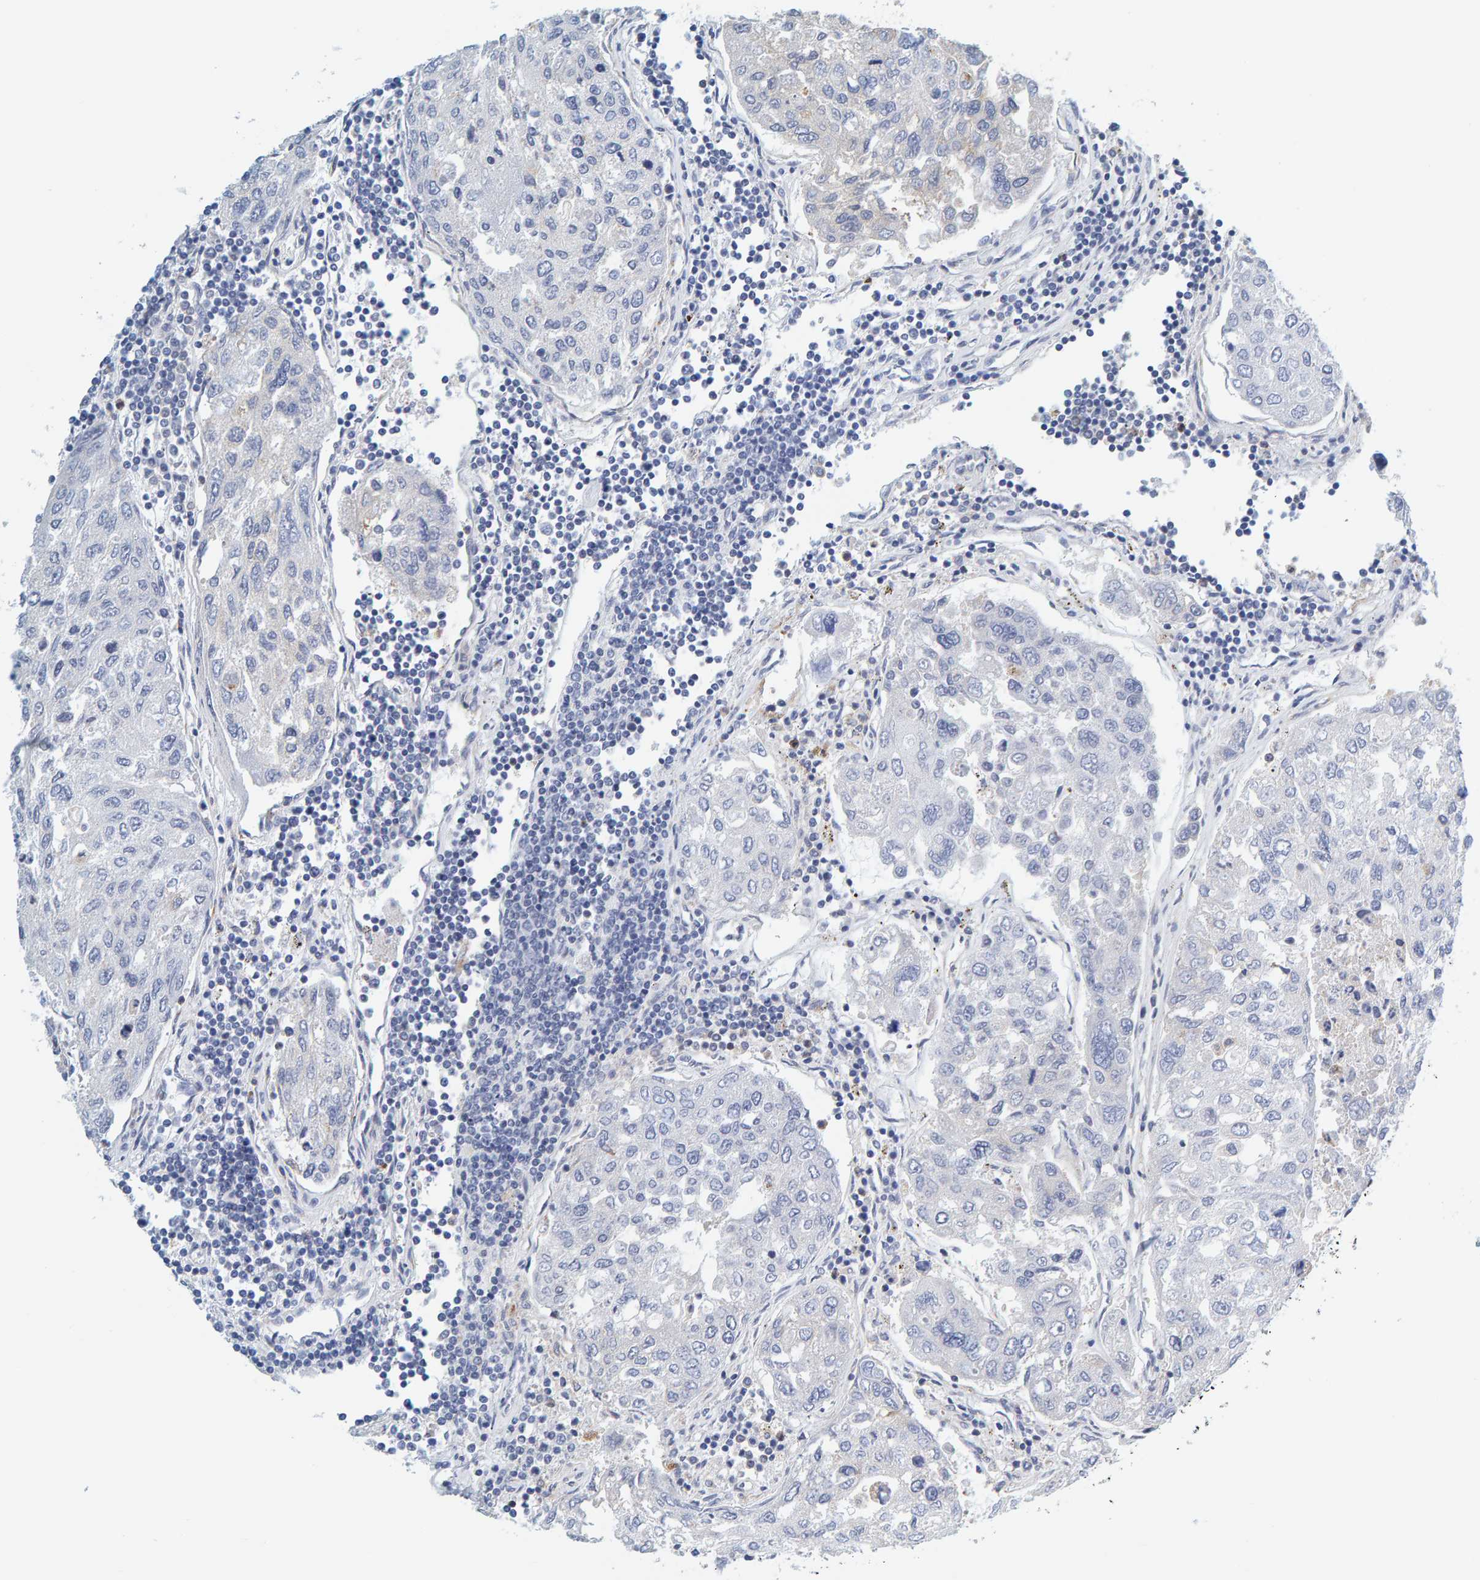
{"staining": {"intensity": "negative", "quantity": "none", "location": "none"}, "tissue": "urothelial cancer", "cell_type": "Tumor cells", "image_type": "cancer", "snomed": [{"axis": "morphology", "description": "Urothelial carcinoma, High grade"}, {"axis": "topography", "description": "Lymph node"}, {"axis": "topography", "description": "Urinary bladder"}], "caption": "Tumor cells are negative for brown protein staining in urothelial carcinoma (high-grade).", "gene": "MOG", "patient": {"sex": "male", "age": 51}}